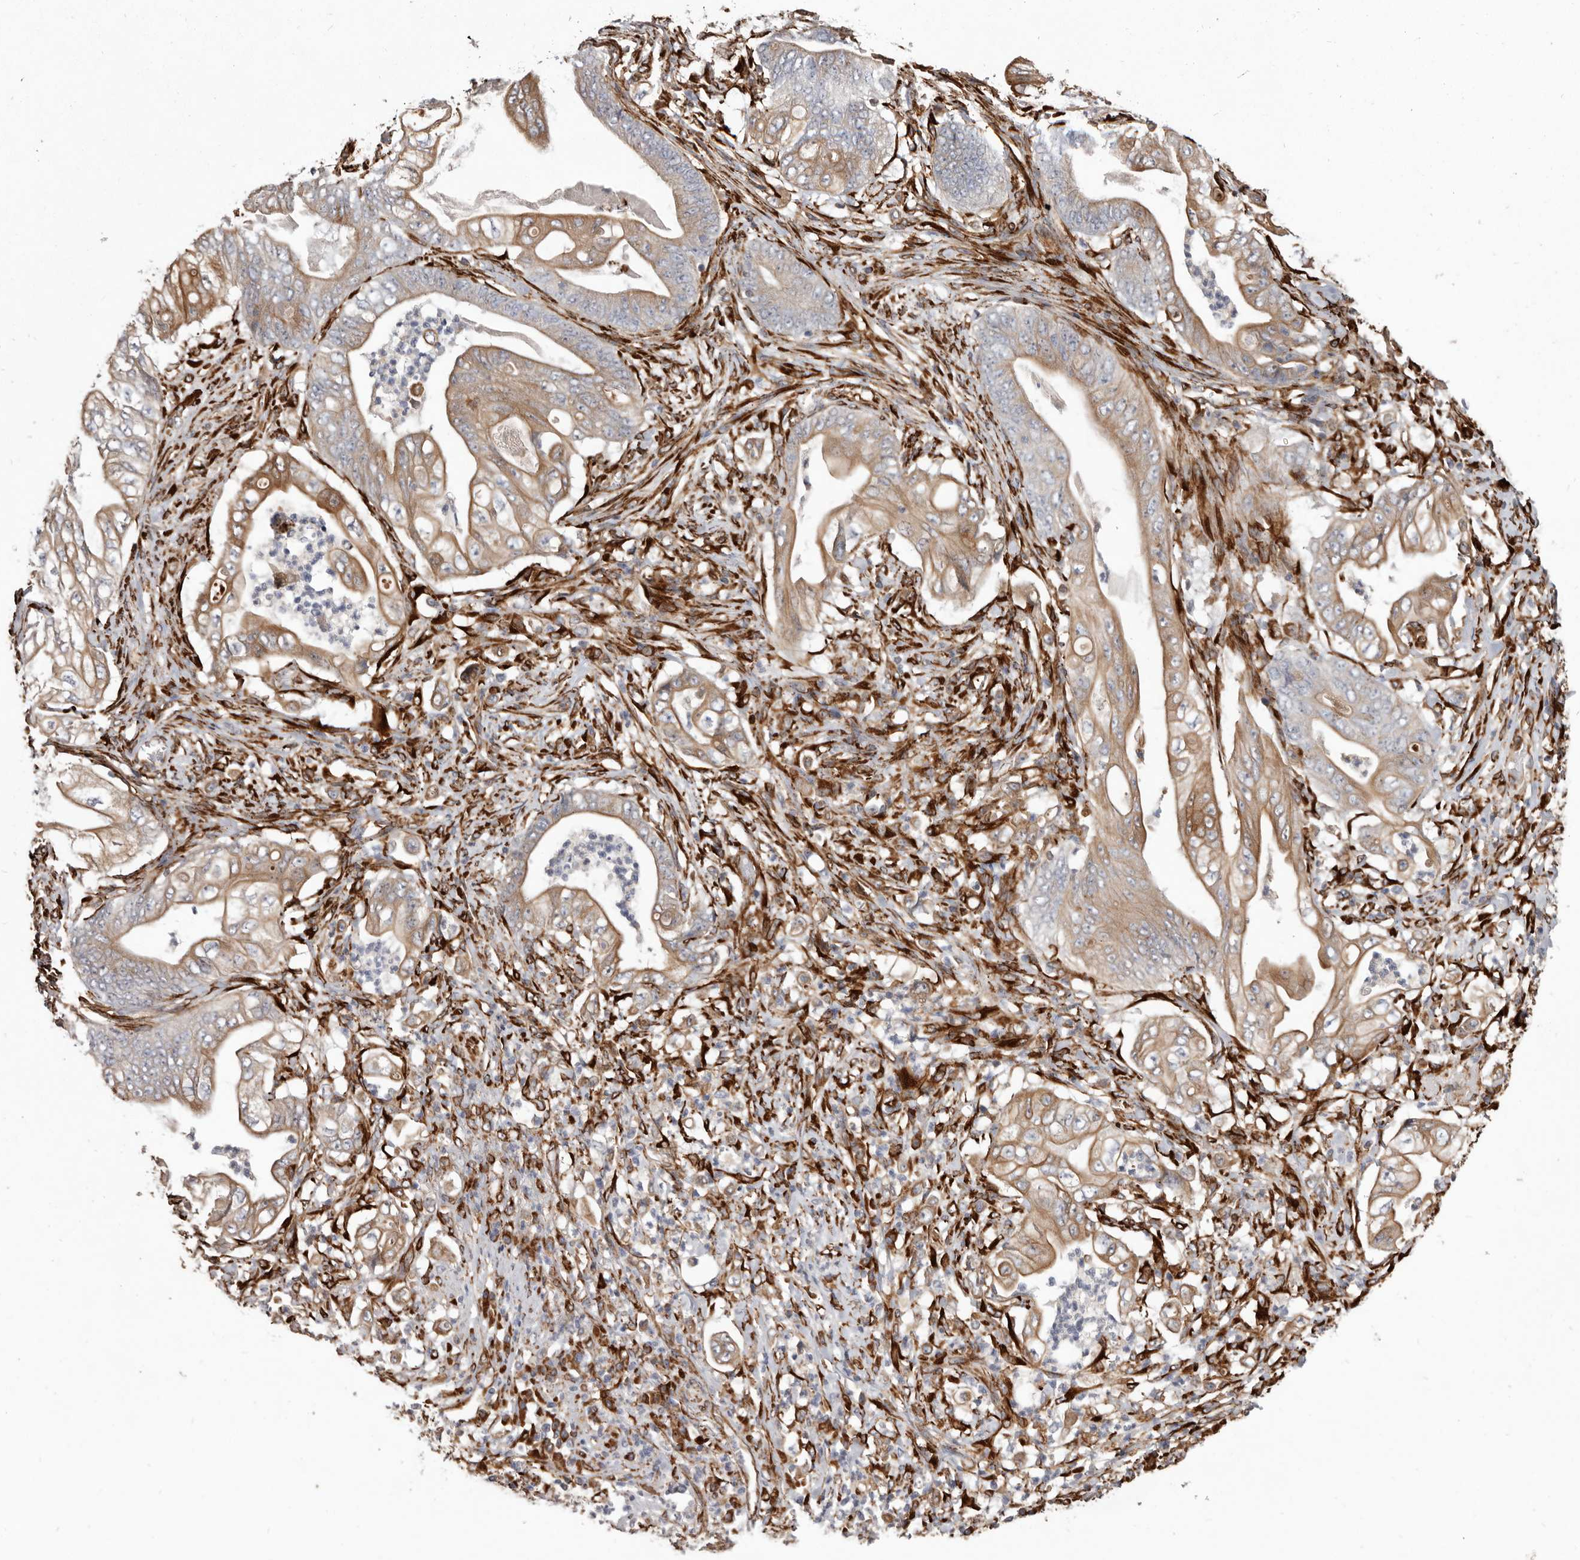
{"staining": {"intensity": "moderate", "quantity": ">75%", "location": "cytoplasmic/membranous"}, "tissue": "stomach cancer", "cell_type": "Tumor cells", "image_type": "cancer", "snomed": [{"axis": "morphology", "description": "Adenocarcinoma, NOS"}, {"axis": "topography", "description": "Stomach"}], "caption": "Protein analysis of adenocarcinoma (stomach) tissue demonstrates moderate cytoplasmic/membranous expression in approximately >75% of tumor cells.", "gene": "WDTC1", "patient": {"sex": "female", "age": 73}}